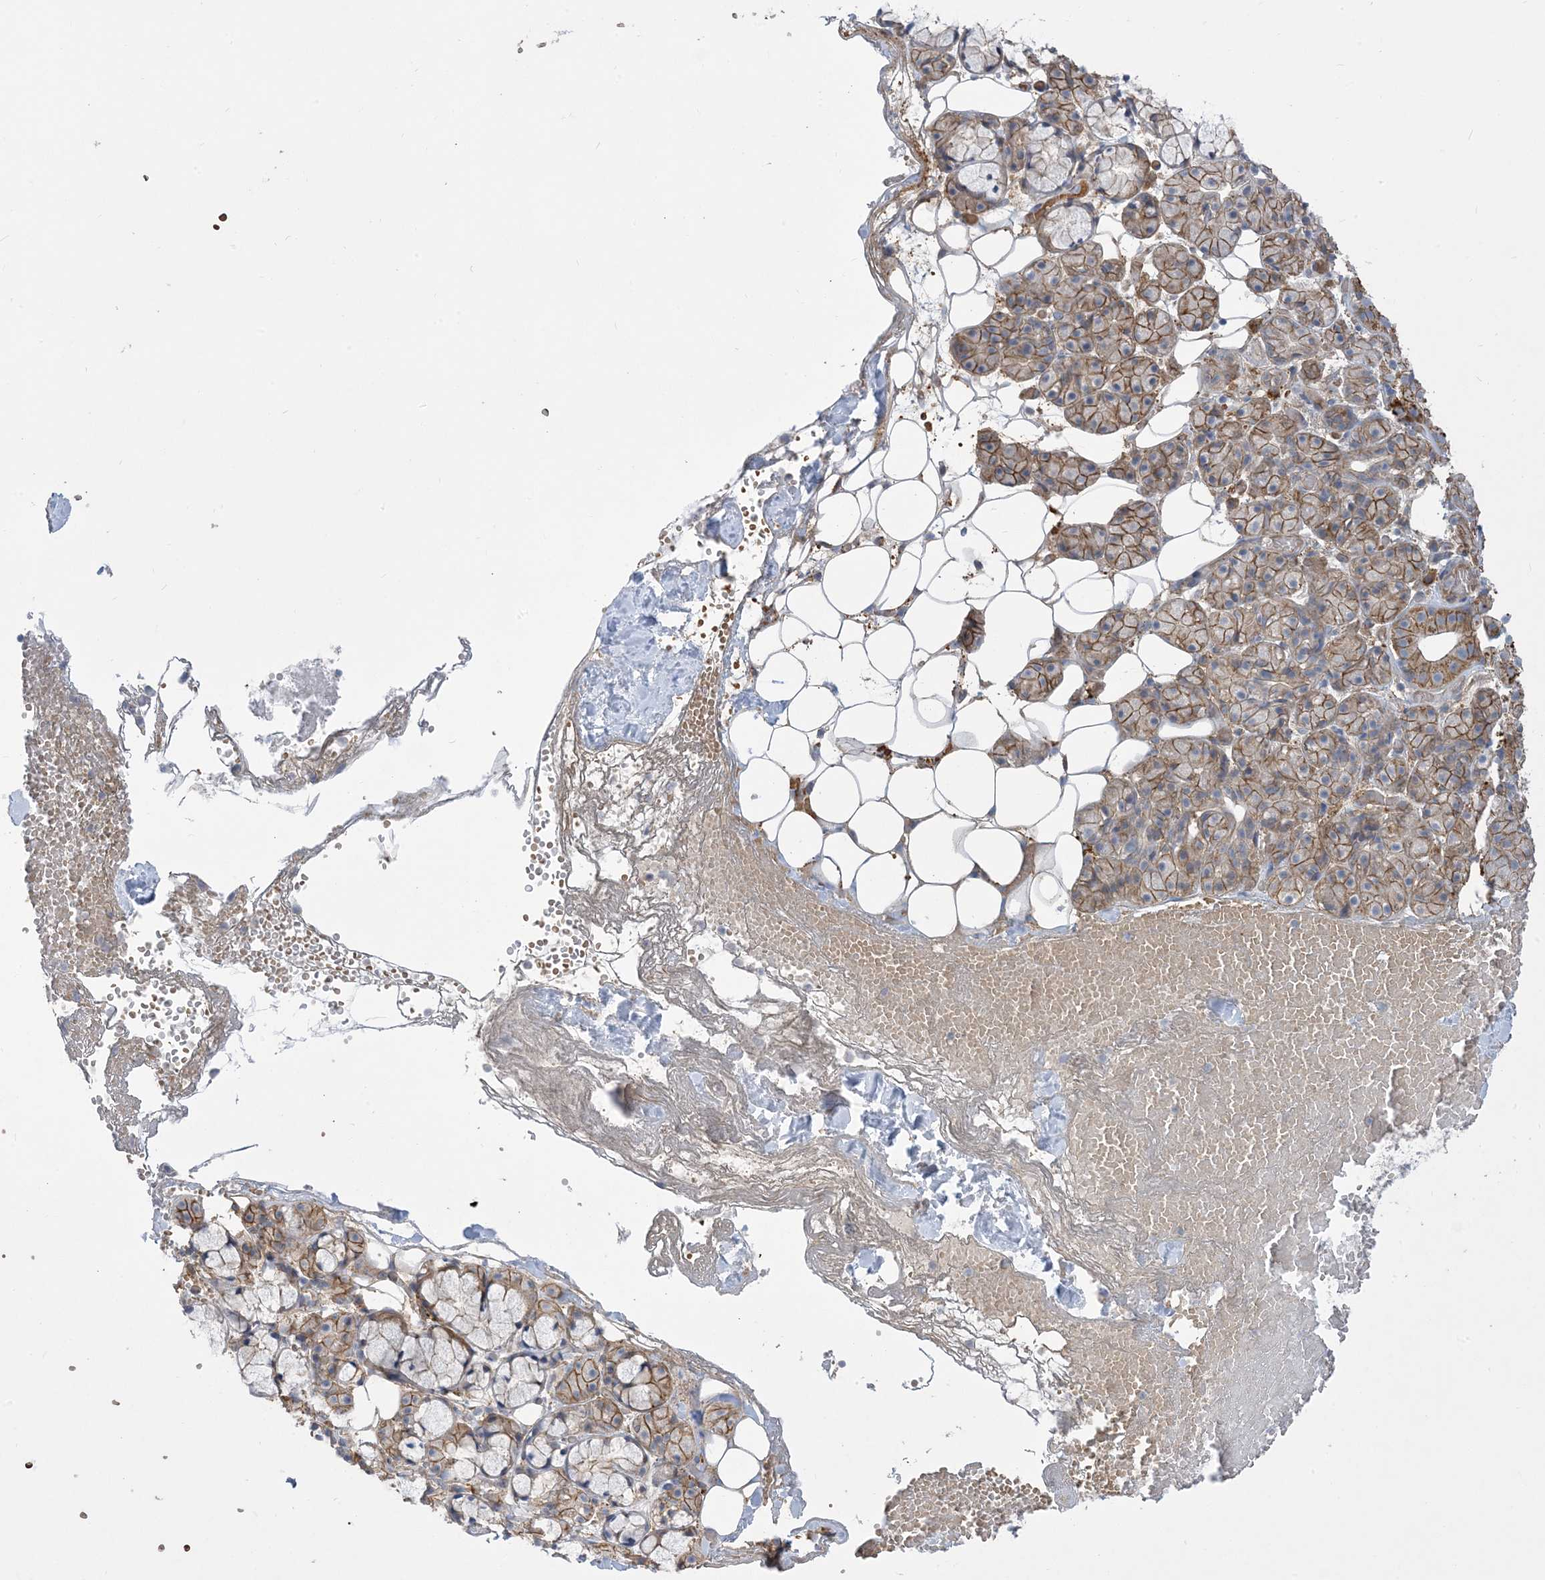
{"staining": {"intensity": "moderate", "quantity": "25%-75%", "location": "cytoplasmic/membranous"}, "tissue": "salivary gland", "cell_type": "Glandular cells", "image_type": "normal", "snomed": [{"axis": "morphology", "description": "Normal tissue, NOS"}, {"axis": "topography", "description": "Salivary gland"}], "caption": "Immunohistochemical staining of unremarkable salivary gland exhibits moderate cytoplasmic/membranous protein positivity in approximately 25%-75% of glandular cells. The protein is stained brown, and the nuclei are stained in blue (DAB (3,3'-diaminobenzidine) IHC with brightfield microscopy, high magnification).", "gene": "AOC1", "patient": {"sex": "male", "age": 63}}